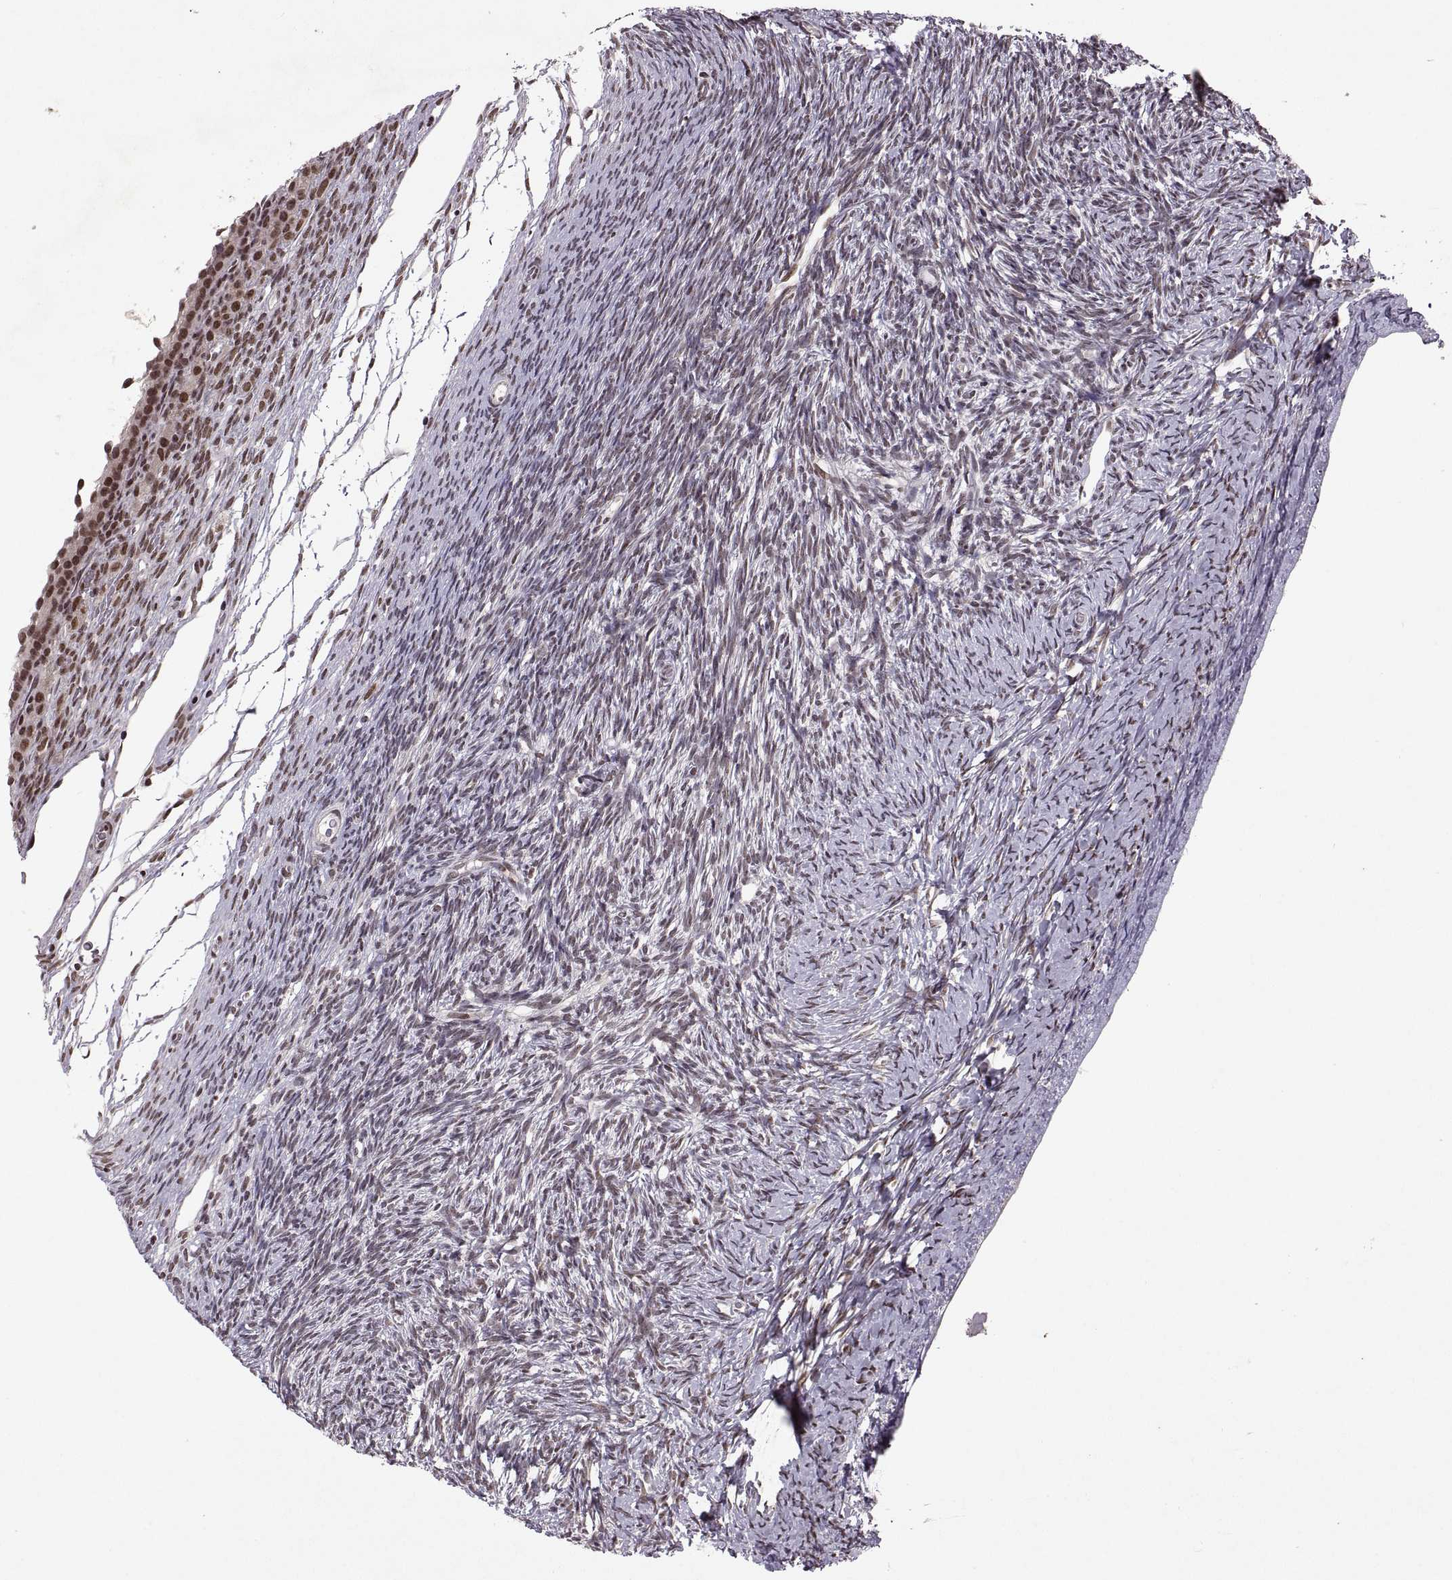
{"staining": {"intensity": "strong", "quantity": ">75%", "location": "nuclear"}, "tissue": "ovary", "cell_type": "Follicle cells", "image_type": "normal", "snomed": [{"axis": "morphology", "description": "Normal tissue, NOS"}, {"axis": "topography", "description": "Ovary"}], "caption": "Ovary stained with DAB immunohistochemistry displays high levels of strong nuclear staining in approximately >75% of follicle cells.", "gene": "MT1E", "patient": {"sex": "female", "age": 39}}